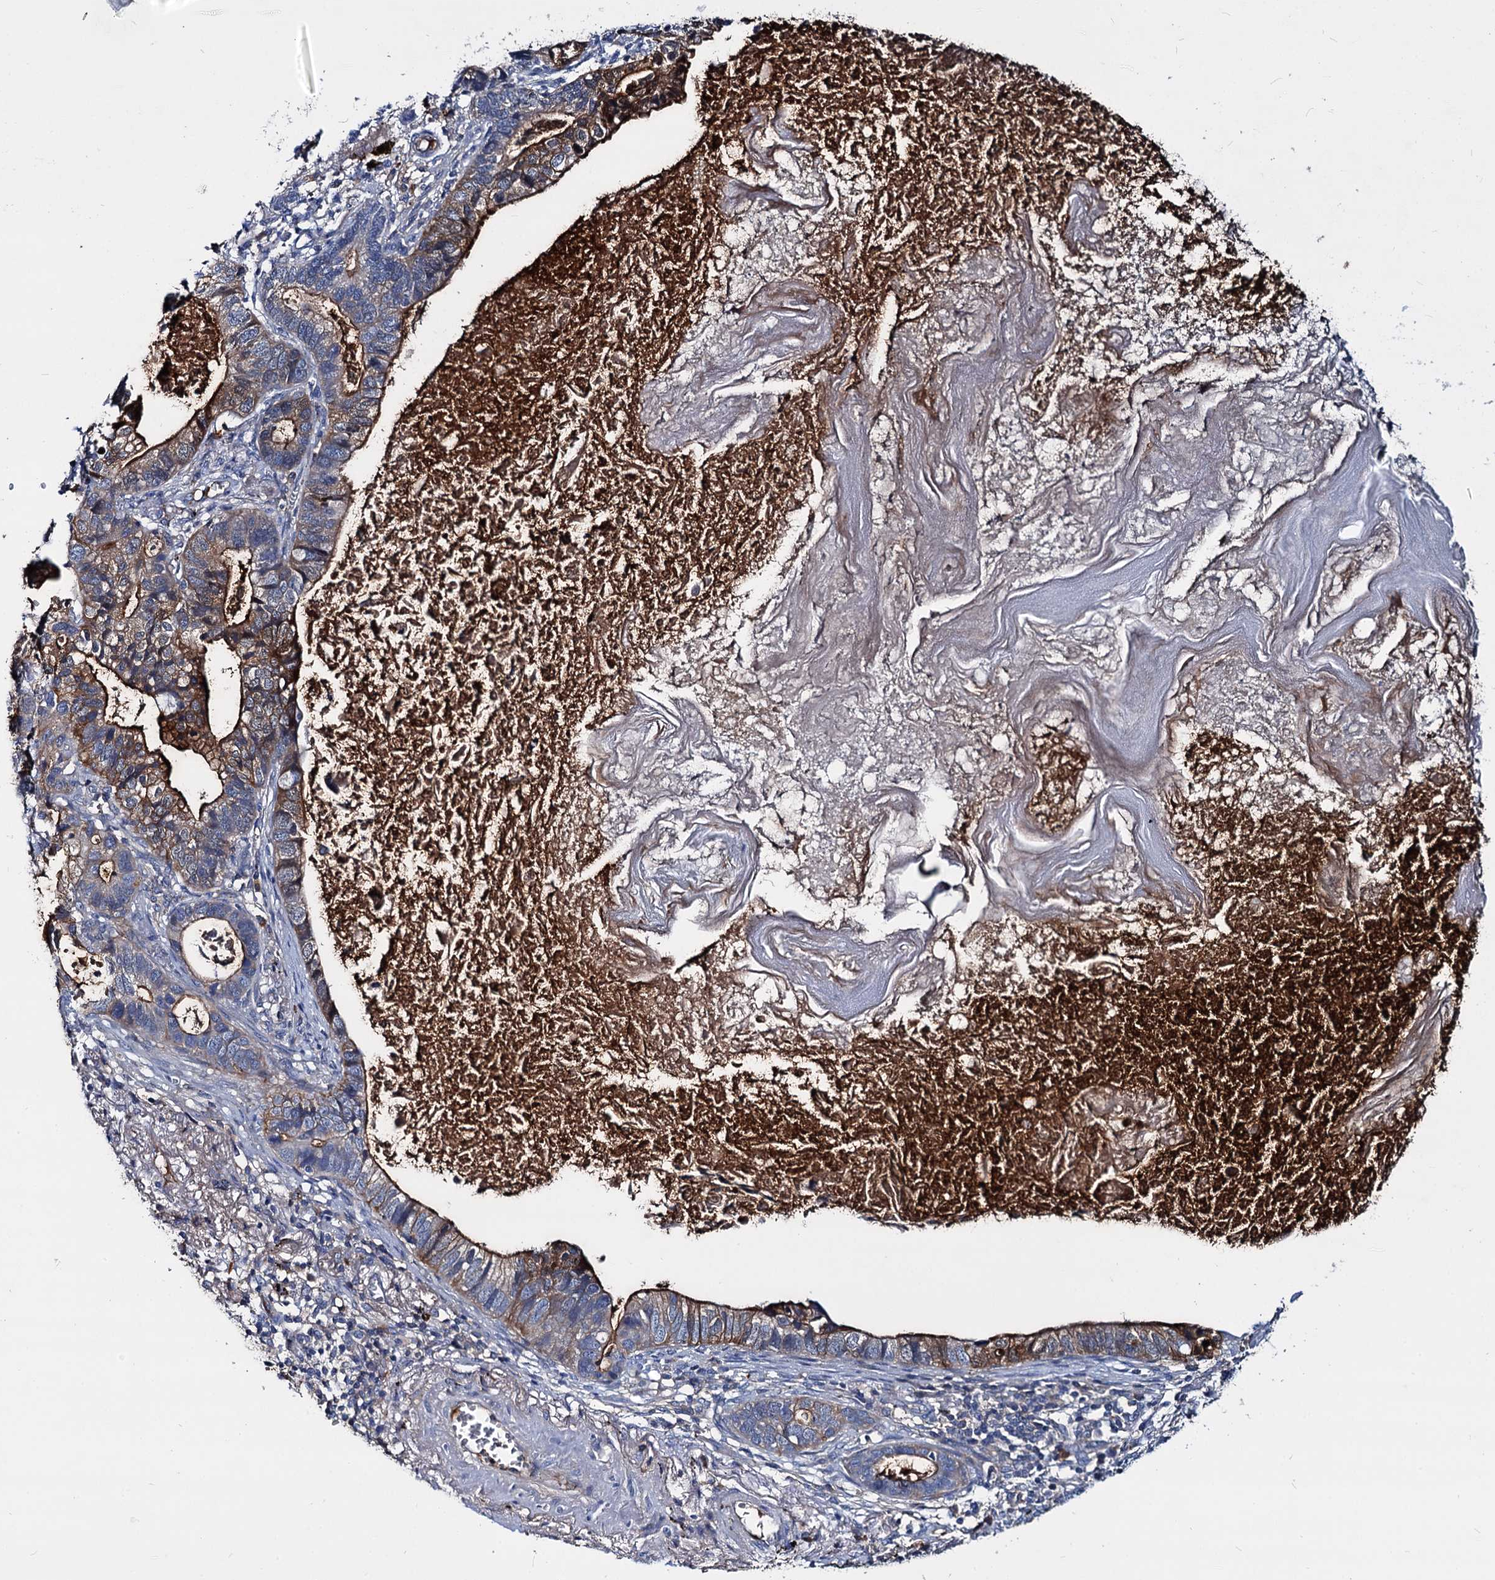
{"staining": {"intensity": "strong", "quantity": "25%-75%", "location": "cytoplasmic/membranous"}, "tissue": "lung cancer", "cell_type": "Tumor cells", "image_type": "cancer", "snomed": [{"axis": "morphology", "description": "Adenocarcinoma, NOS"}, {"axis": "topography", "description": "Lung"}], "caption": "Protein staining of adenocarcinoma (lung) tissue displays strong cytoplasmic/membranous expression in approximately 25%-75% of tumor cells. The staining was performed using DAB to visualize the protein expression in brown, while the nuclei were stained in blue with hematoxylin (Magnification: 20x).", "gene": "ACY3", "patient": {"sex": "male", "age": 67}}